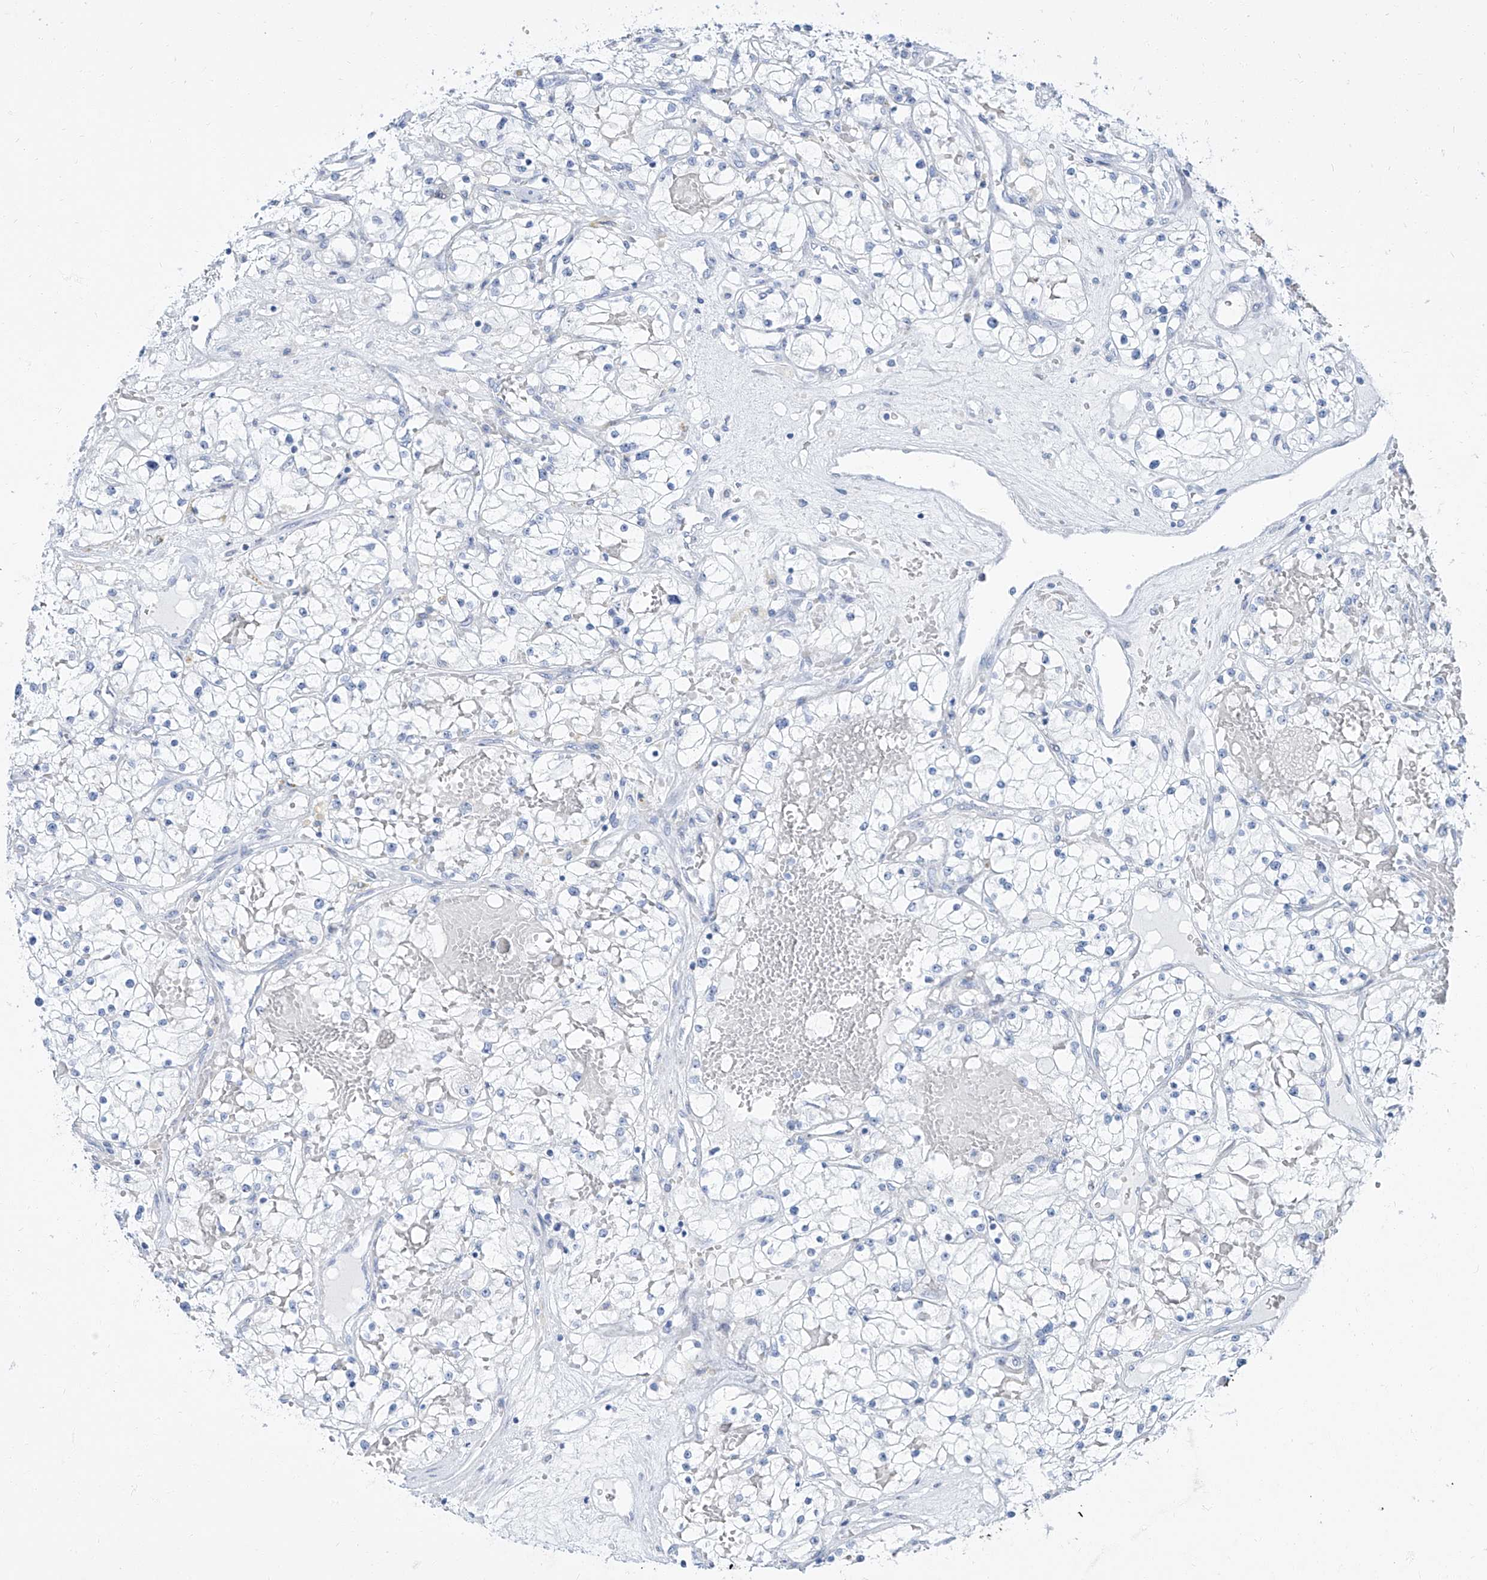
{"staining": {"intensity": "negative", "quantity": "none", "location": "none"}, "tissue": "renal cancer", "cell_type": "Tumor cells", "image_type": "cancer", "snomed": [{"axis": "morphology", "description": "Normal tissue, NOS"}, {"axis": "morphology", "description": "Adenocarcinoma, NOS"}, {"axis": "topography", "description": "Kidney"}], "caption": "Photomicrograph shows no protein staining in tumor cells of renal adenocarcinoma tissue.", "gene": "TXLNB", "patient": {"sex": "male", "age": 68}}